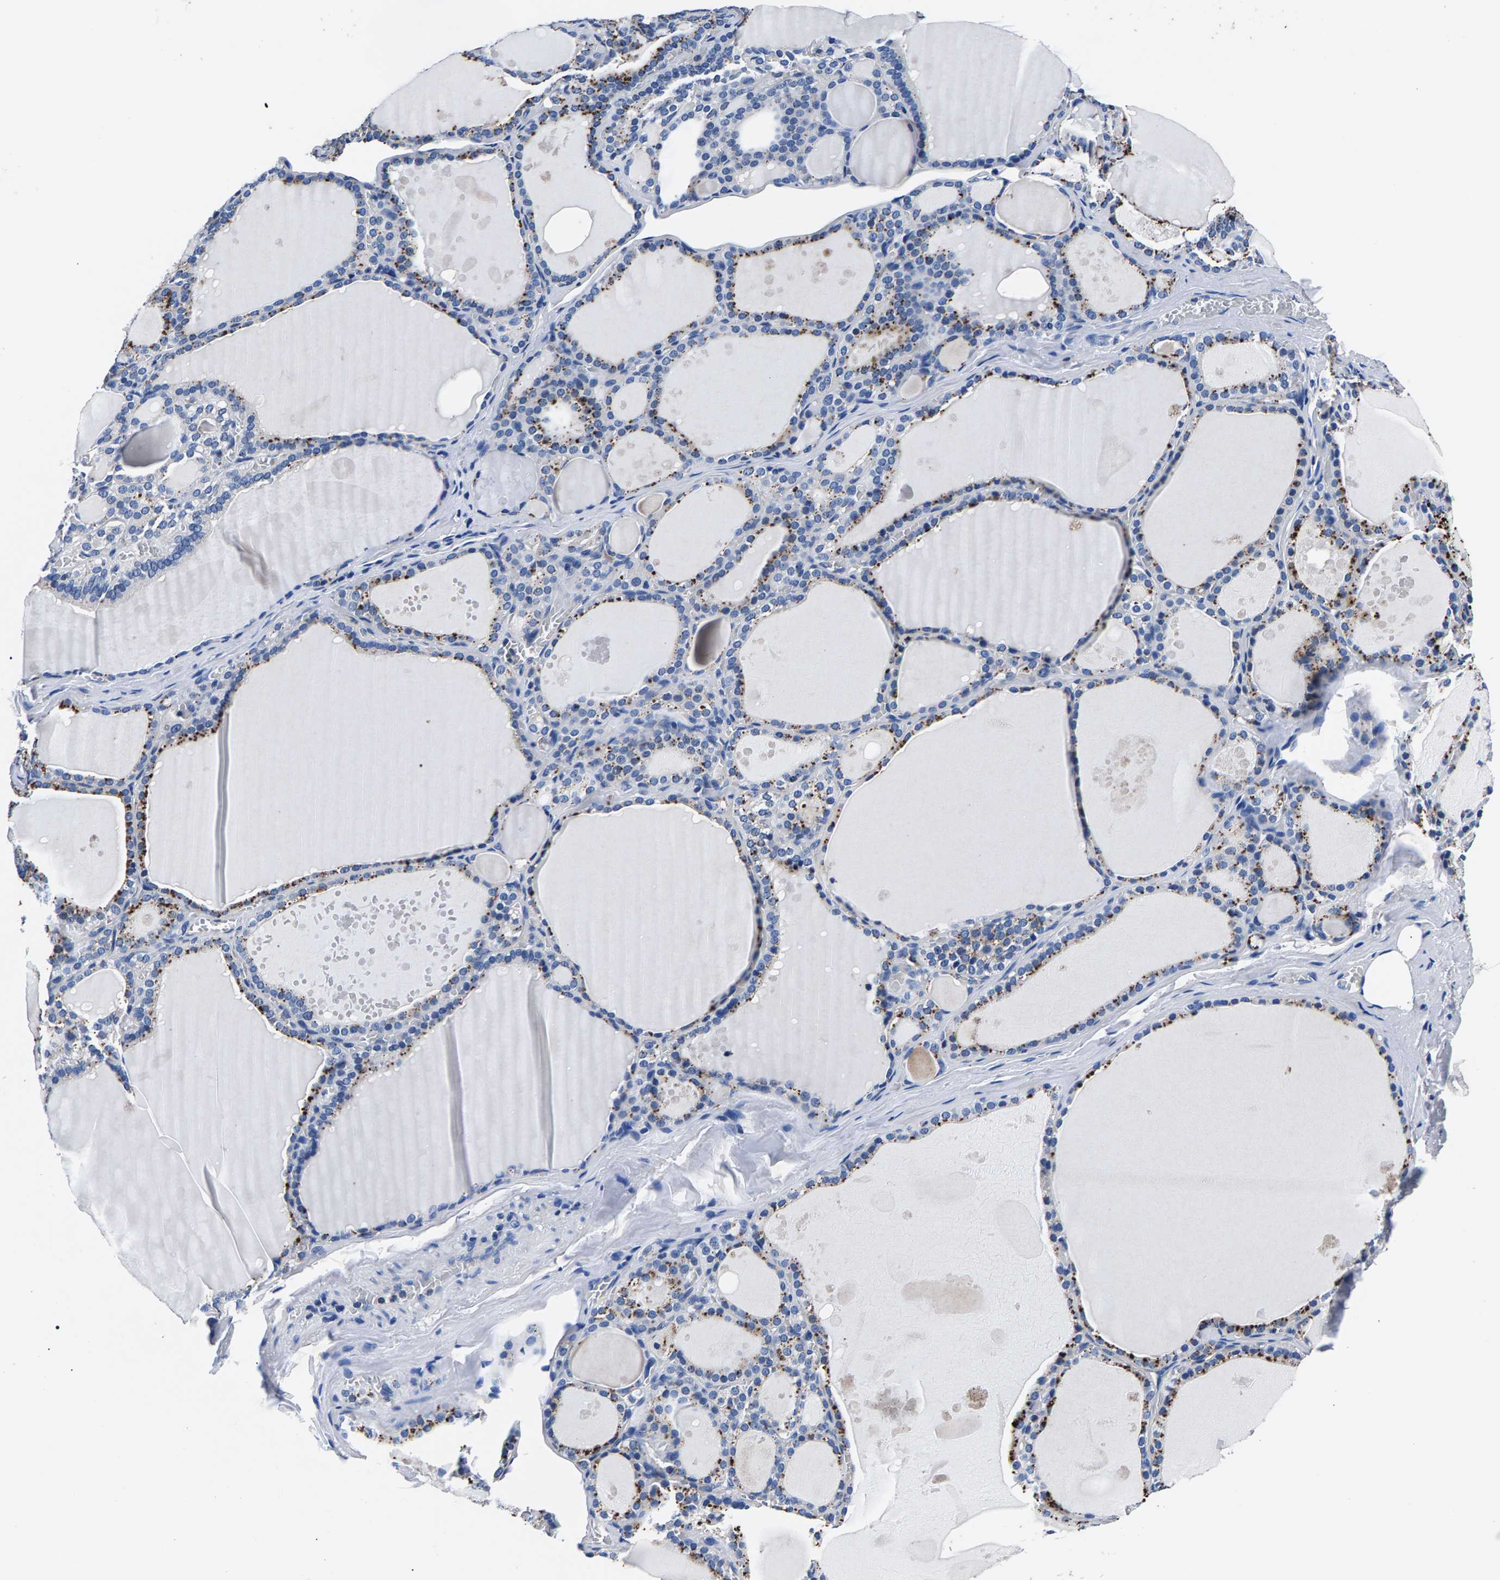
{"staining": {"intensity": "moderate", "quantity": "25%-75%", "location": "cytoplasmic/membranous"}, "tissue": "thyroid gland", "cell_type": "Glandular cells", "image_type": "normal", "snomed": [{"axis": "morphology", "description": "Normal tissue, NOS"}, {"axis": "topography", "description": "Thyroid gland"}], "caption": "Immunohistochemical staining of benign thyroid gland displays medium levels of moderate cytoplasmic/membranous staining in about 25%-75% of glandular cells. (DAB (3,3'-diaminobenzidine) = brown stain, brightfield microscopy at high magnification).", "gene": "PHF24", "patient": {"sex": "male", "age": 56}}